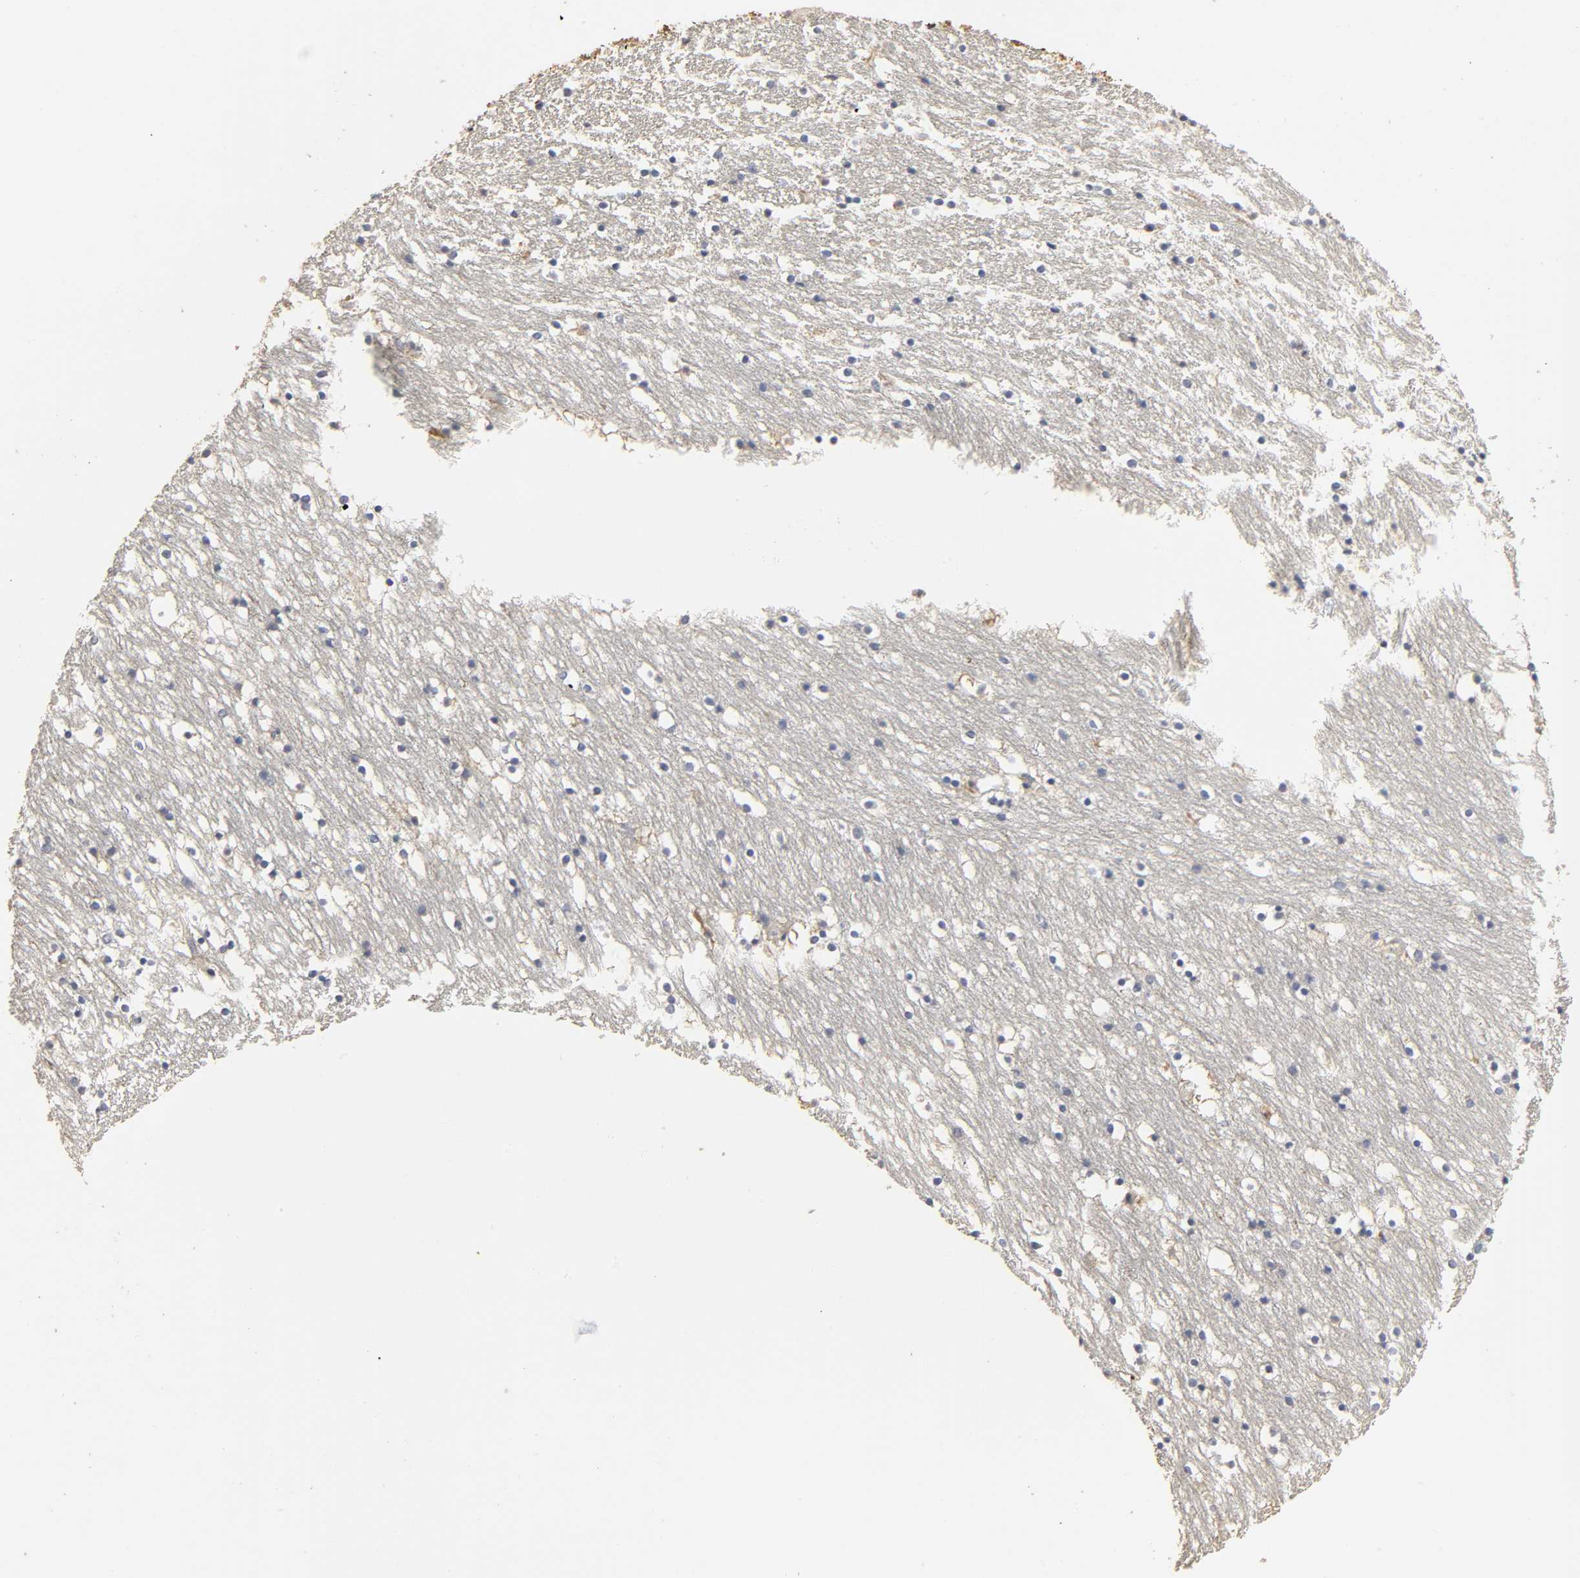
{"staining": {"intensity": "negative", "quantity": "none", "location": "none"}, "tissue": "caudate", "cell_type": "Glial cells", "image_type": "normal", "snomed": [{"axis": "morphology", "description": "Normal tissue, NOS"}, {"axis": "topography", "description": "Lateral ventricle wall"}], "caption": "The IHC histopathology image has no significant expression in glial cells of caudate. (Stains: DAB IHC with hematoxylin counter stain, Microscopy: brightfield microscopy at high magnification).", "gene": "SLC10A2", "patient": {"sex": "male", "age": 45}}